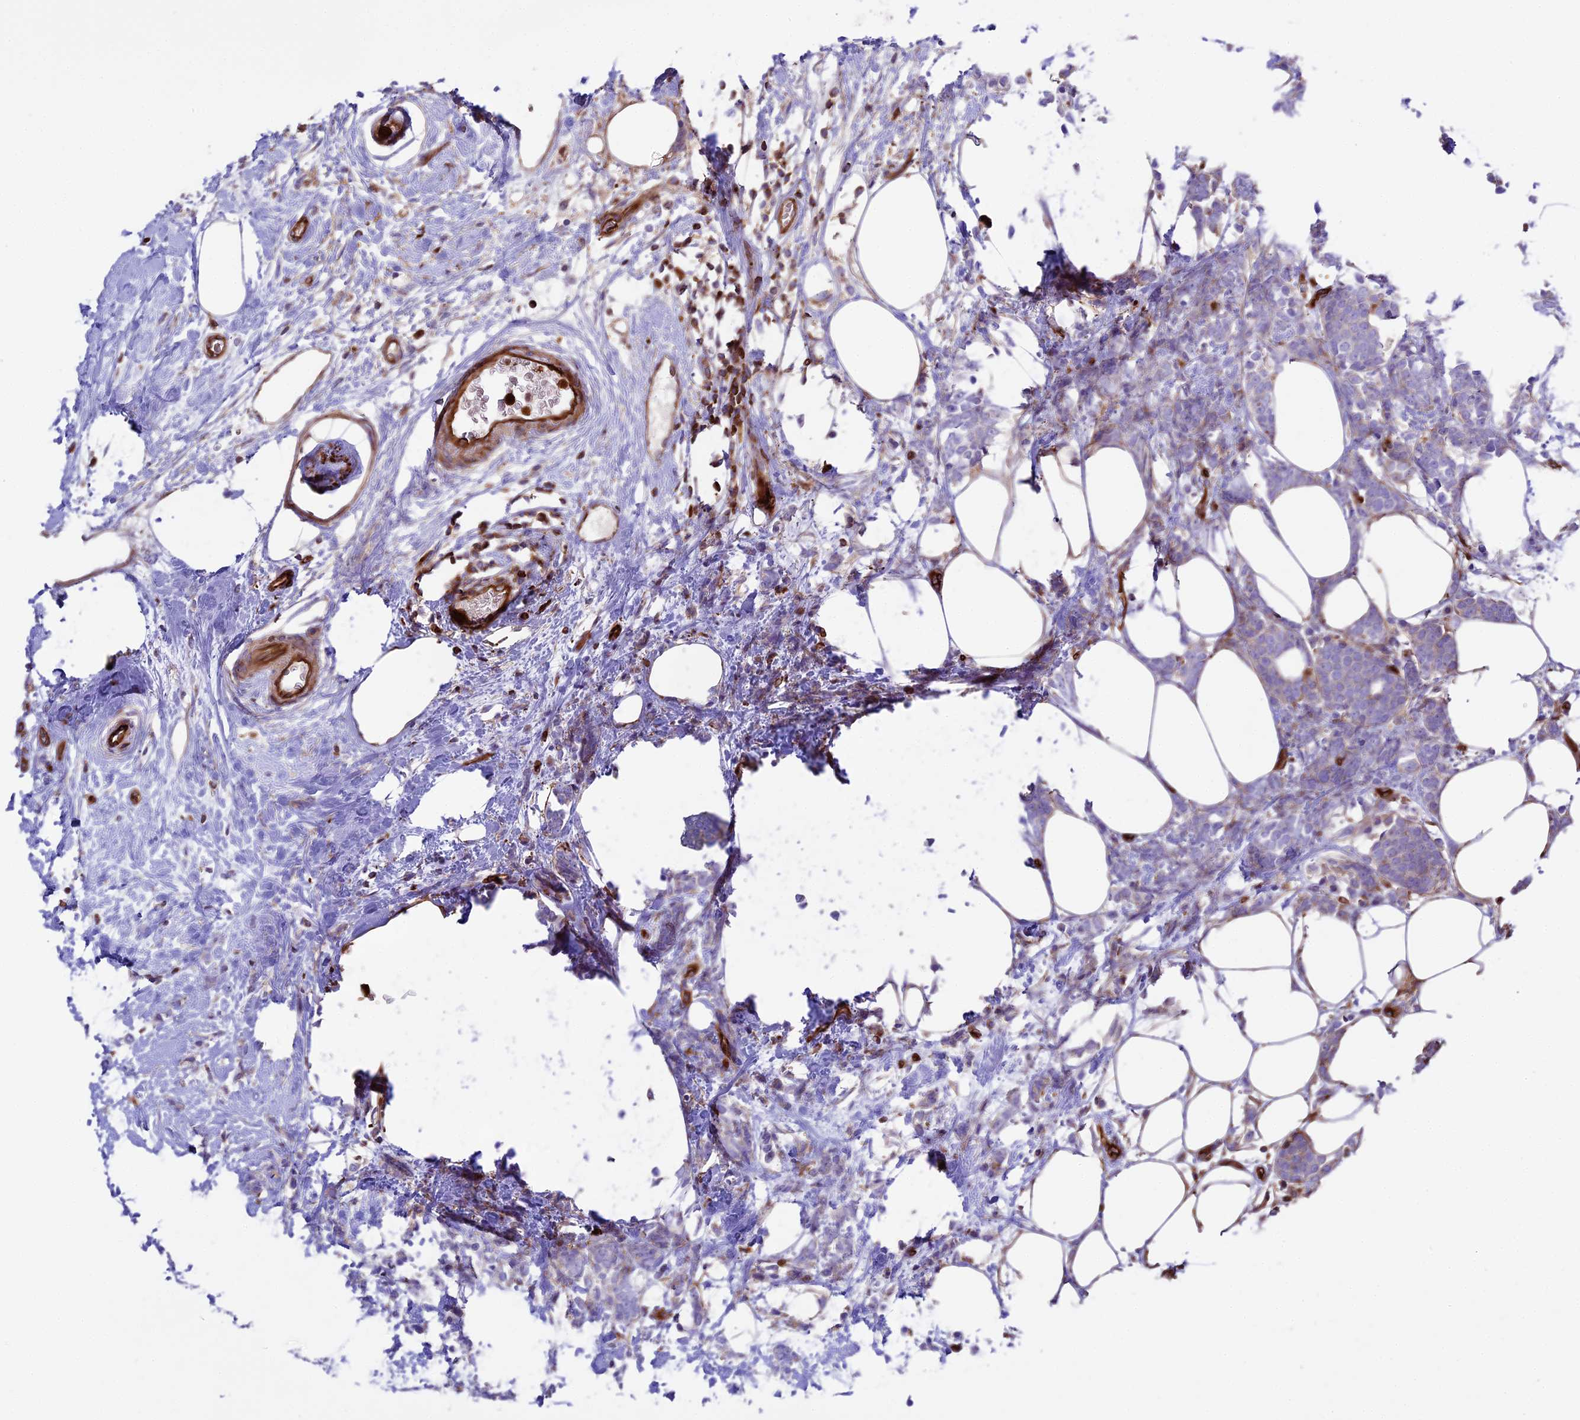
{"staining": {"intensity": "negative", "quantity": "none", "location": "none"}, "tissue": "breast cancer", "cell_type": "Tumor cells", "image_type": "cancer", "snomed": [{"axis": "morphology", "description": "Lobular carcinoma"}, {"axis": "topography", "description": "Breast"}], "caption": "Immunohistochemistry micrograph of neoplastic tissue: human breast cancer stained with DAB exhibits no significant protein staining in tumor cells. (DAB IHC visualized using brightfield microscopy, high magnification).", "gene": "CD99L2", "patient": {"sex": "female", "age": 58}}